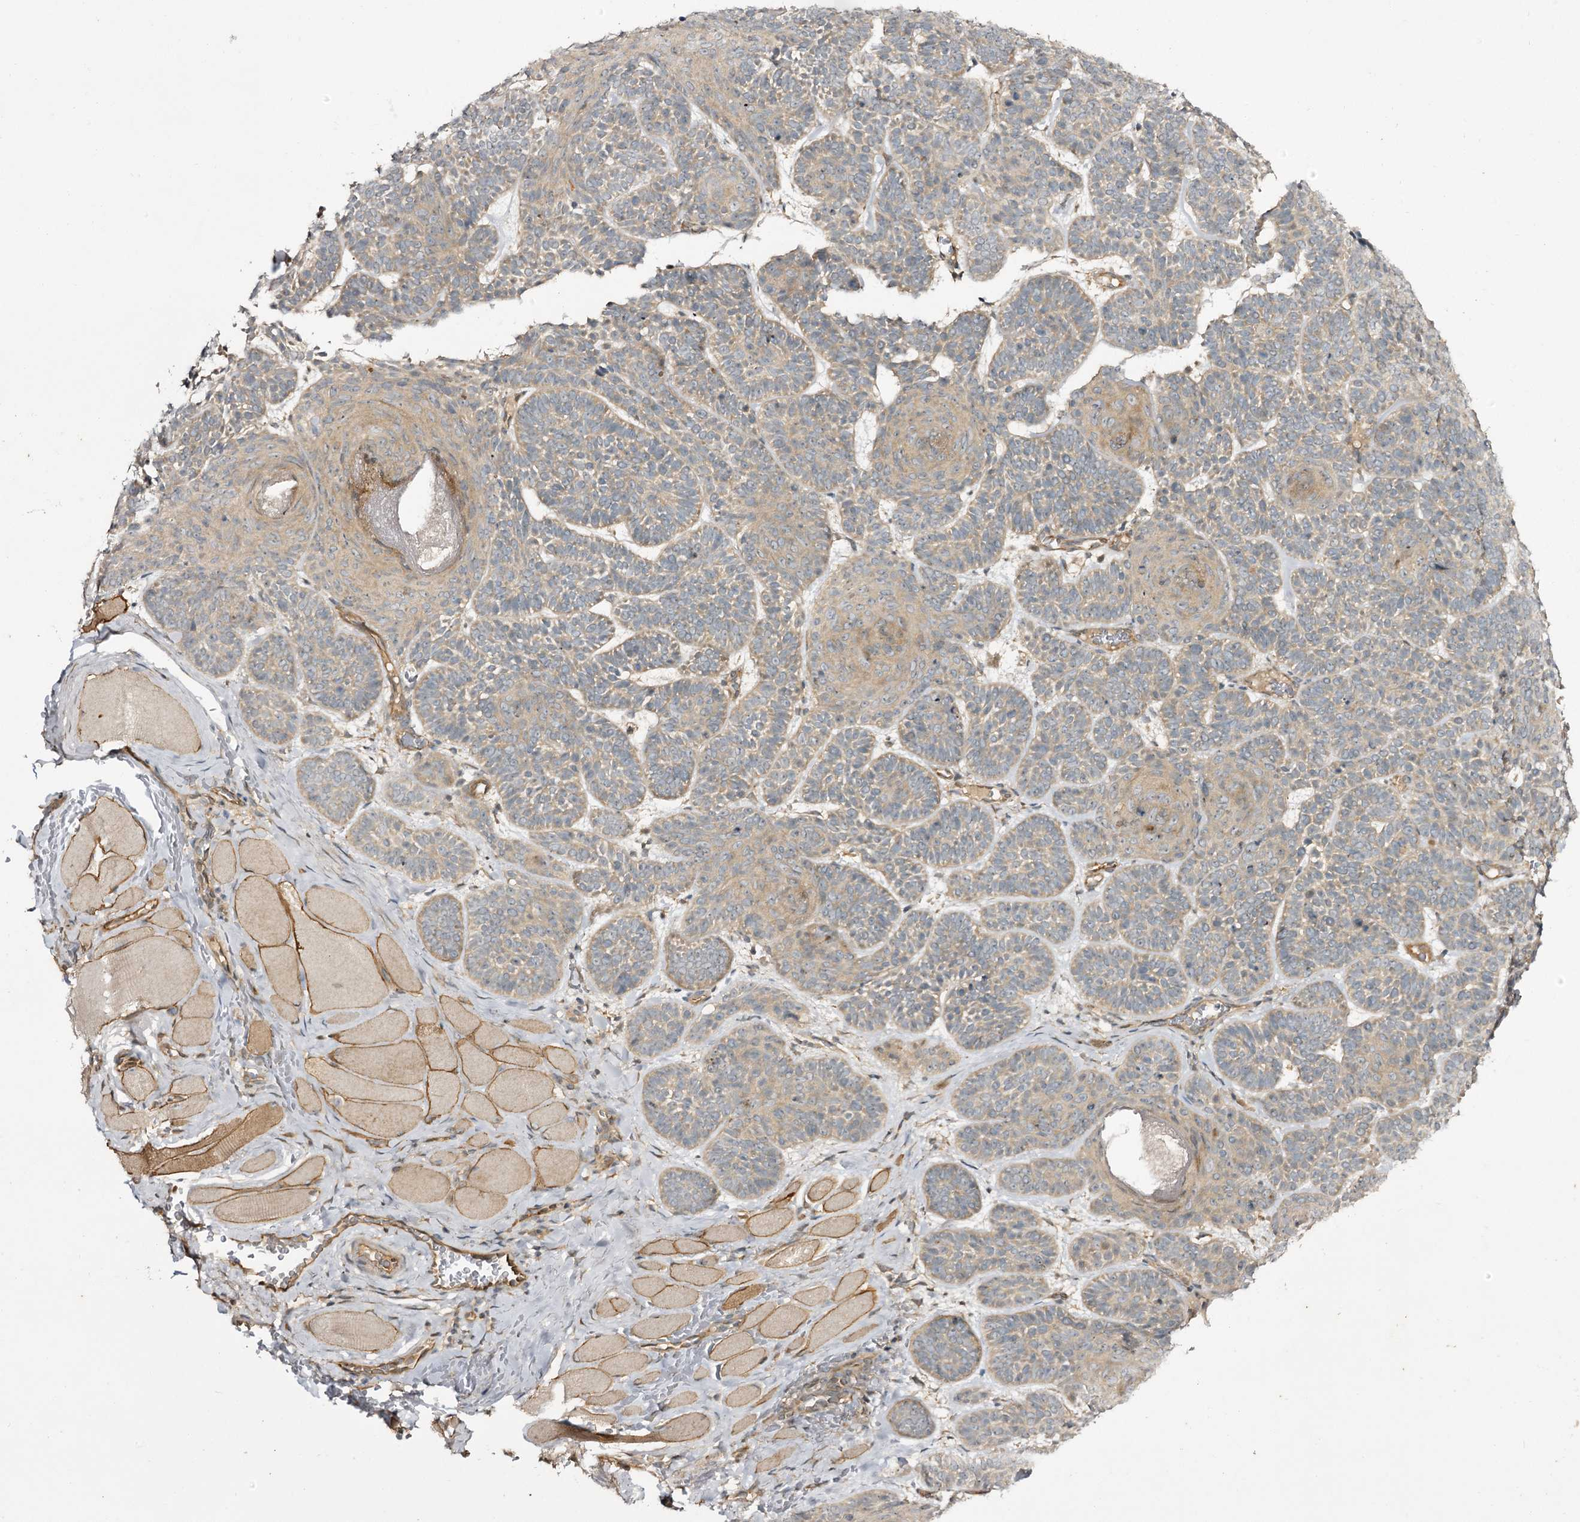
{"staining": {"intensity": "weak", "quantity": ">75%", "location": "cytoplasmic/membranous"}, "tissue": "skin cancer", "cell_type": "Tumor cells", "image_type": "cancer", "snomed": [{"axis": "morphology", "description": "Basal cell carcinoma"}, {"axis": "topography", "description": "Skin"}], "caption": "Immunohistochemical staining of human skin cancer shows low levels of weak cytoplasmic/membranous staining in about >75% of tumor cells. (DAB (3,3'-diaminobenzidine) IHC, brown staining for protein, blue staining for nuclei).", "gene": "C11orf80", "patient": {"sex": "male", "age": 85}}